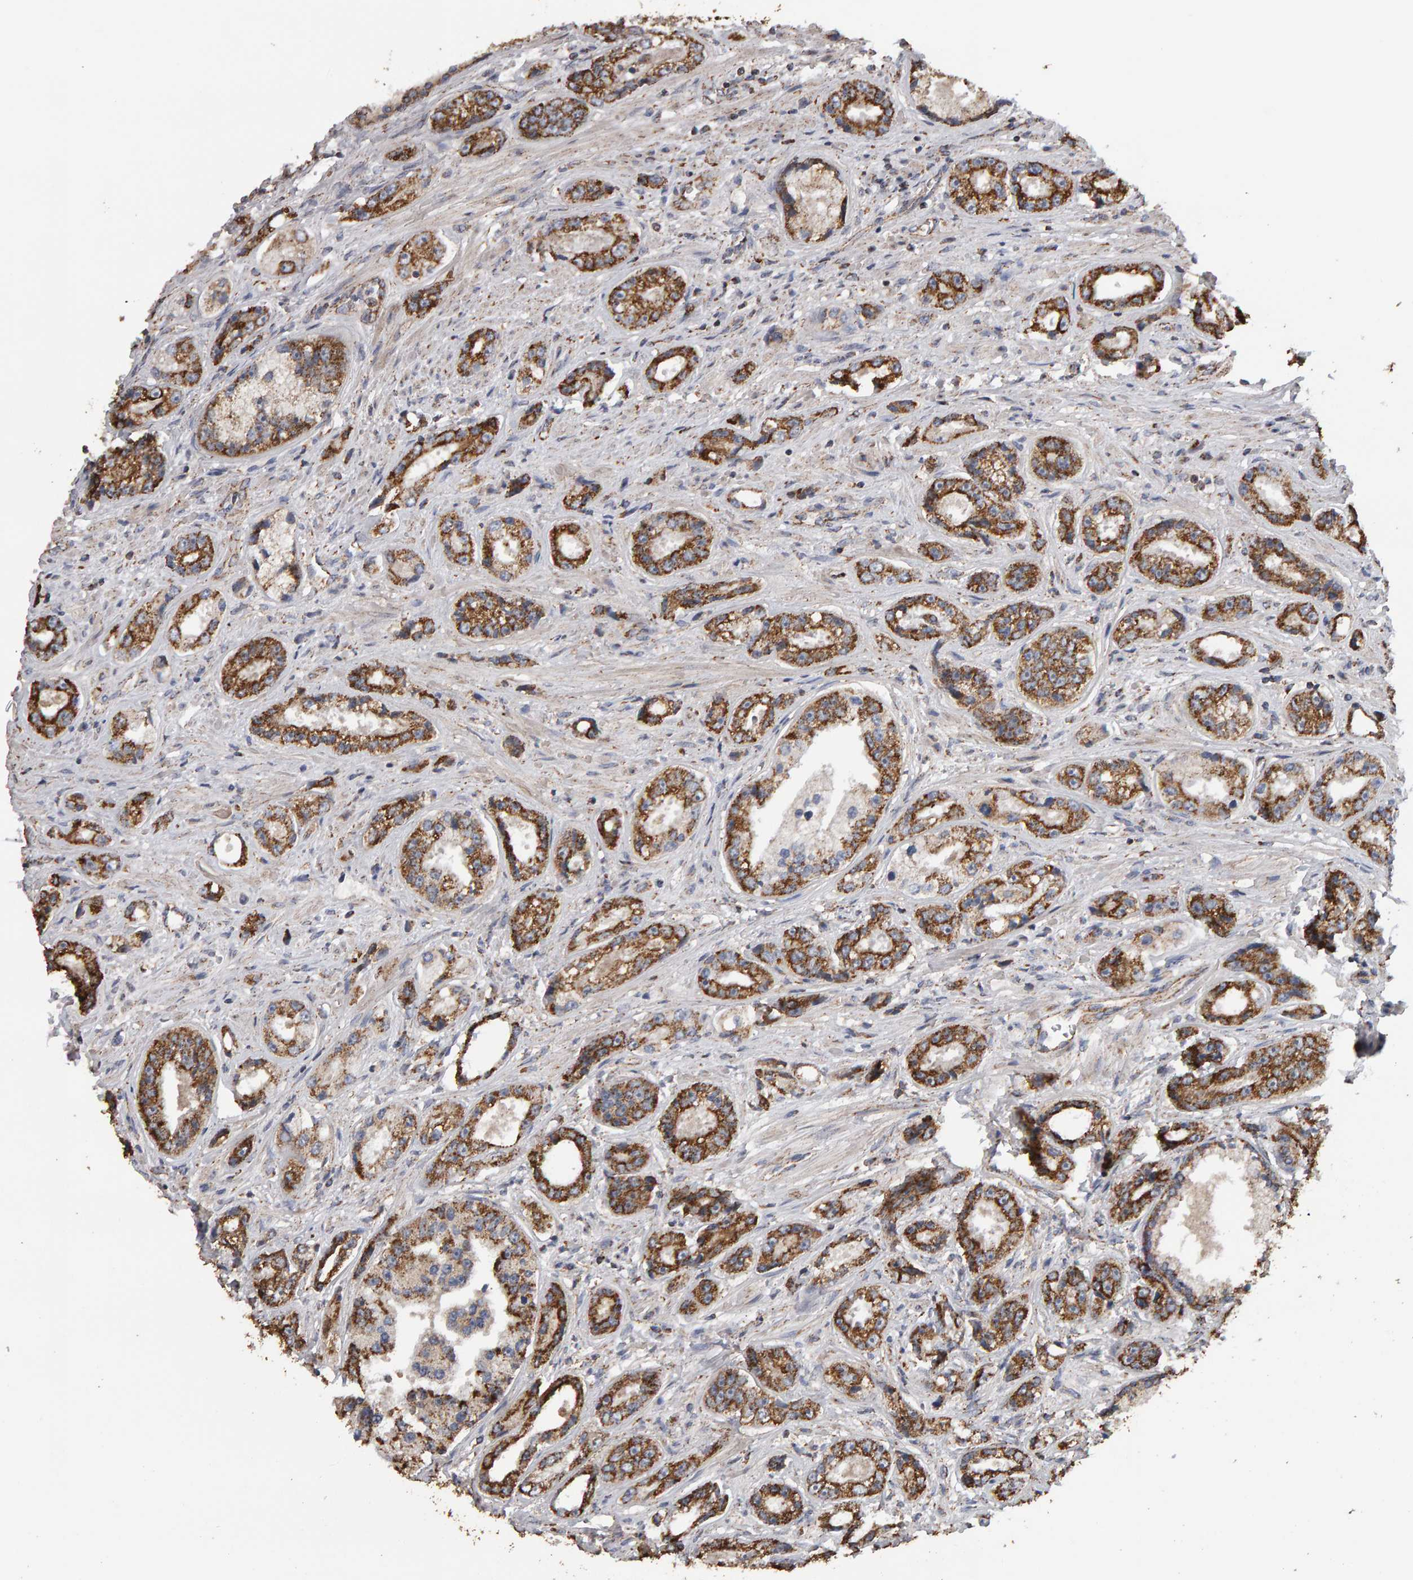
{"staining": {"intensity": "moderate", "quantity": ">75%", "location": "cytoplasmic/membranous"}, "tissue": "prostate cancer", "cell_type": "Tumor cells", "image_type": "cancer", "snomed": [{"axis": "morphology", "description": "Adenocarcinoma, High grade"}, {"axis": "topography", "description": "Prostate"}], "caption": "Protein analysis of adenocarcinoma (high-grade) (prostate) tissue displays moderate cytoplasmic/membranous staining in about >75% of tumor cells.", "gene": "TOM1L1", "patient": {"sex": "male", "age": 61}}